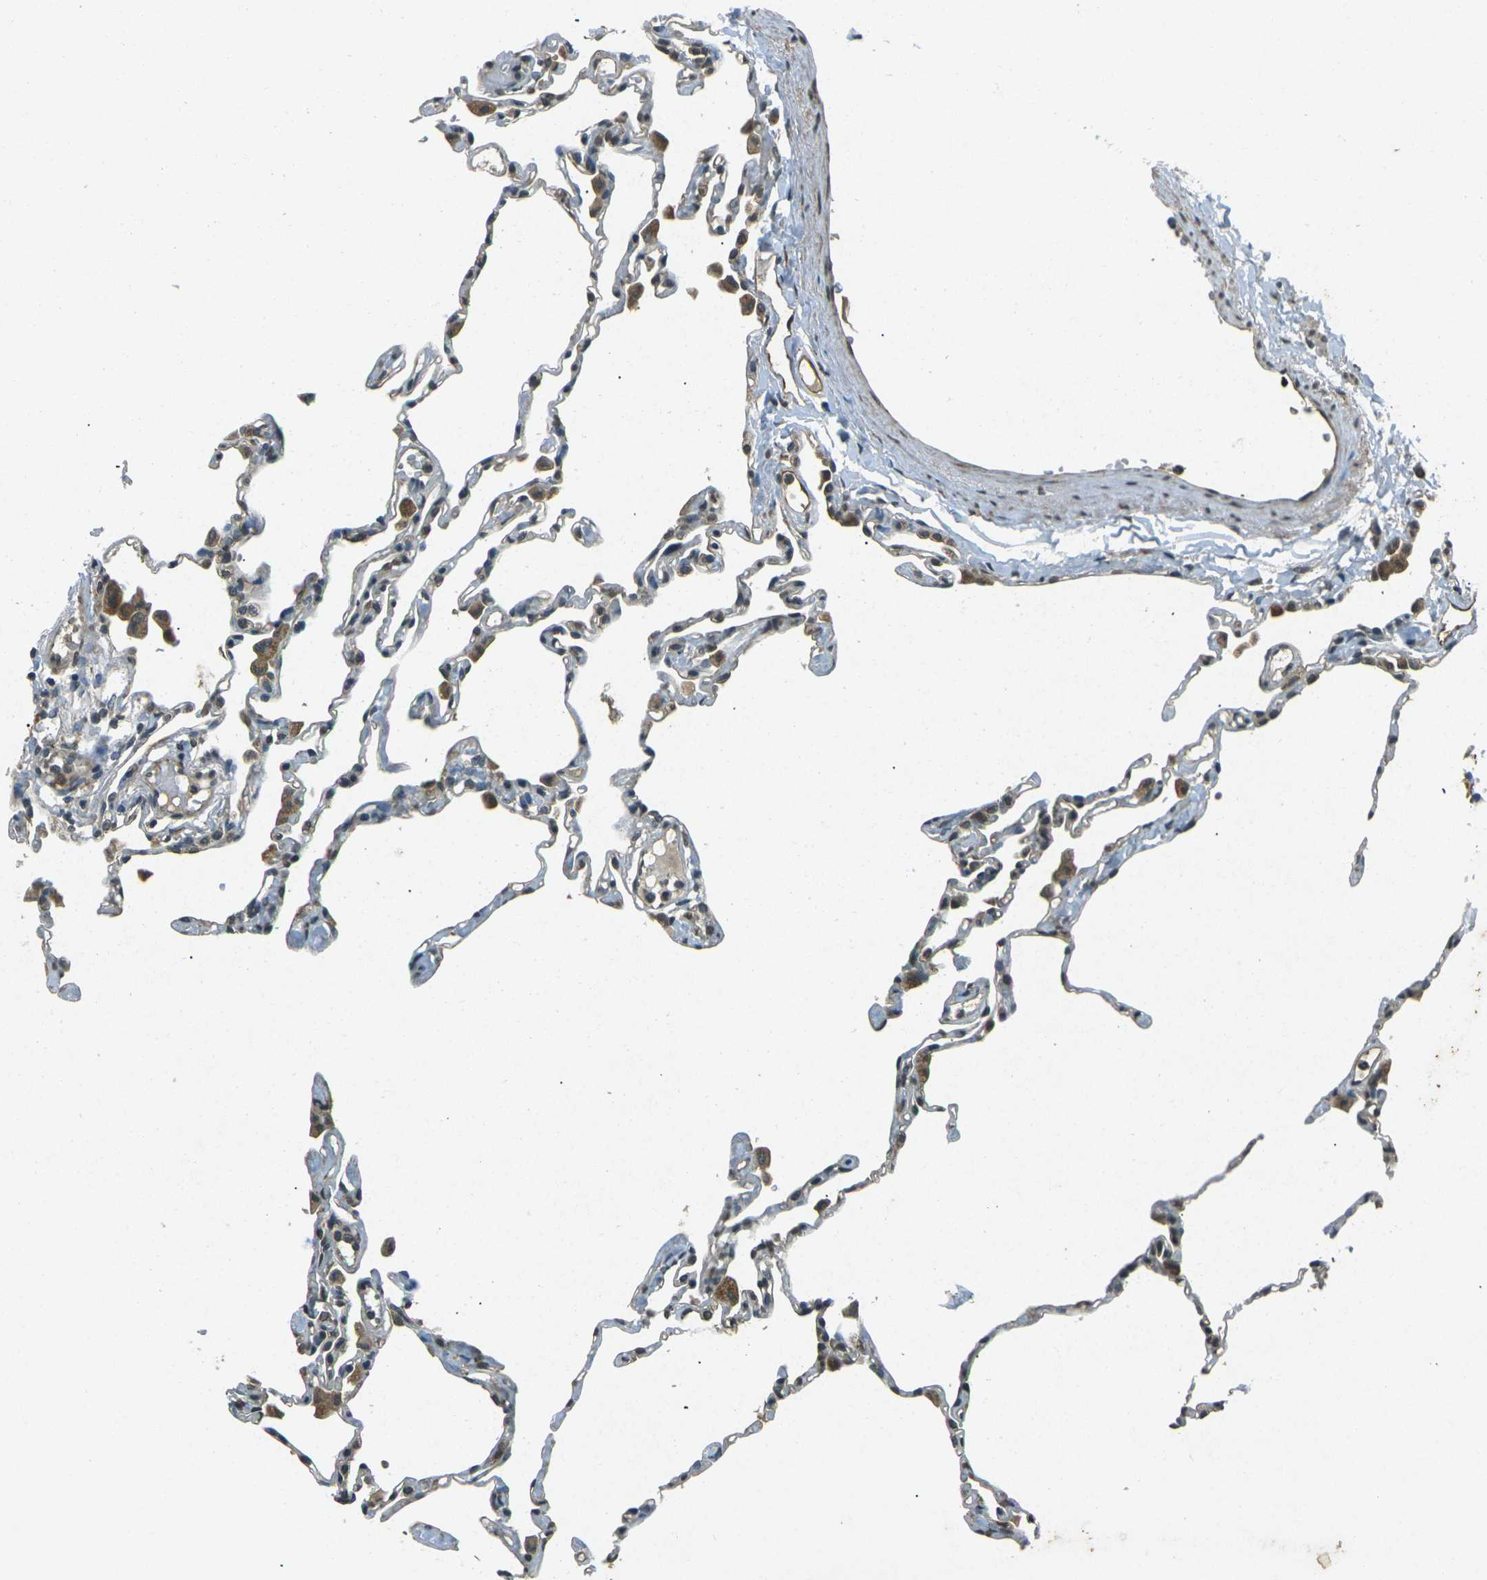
{"staining": {"intensity": "weak", "quantity": "<25%", "location": "cytoplasmic/membranous"}, "tissue": "lung", "cell_type": "Alveolar cells", "image_type": "normal", "snomed": [{"axis": "morphology", "description": "Normal tissue, NOS"}, {"axis": "topography", "description": "Lung"}], "caption": "Immunohistochemistry histopathology image of unremarkable lung: human lung stained with DAB (3,3'-diaminobenzidine) displays no significant protein staining in alveolar cells. (DAB immunohistochemistry (IHC) with hematoxylin counter stain).", "gene": "PDE2A", "patient": {"sex": "female", "age": 49}}